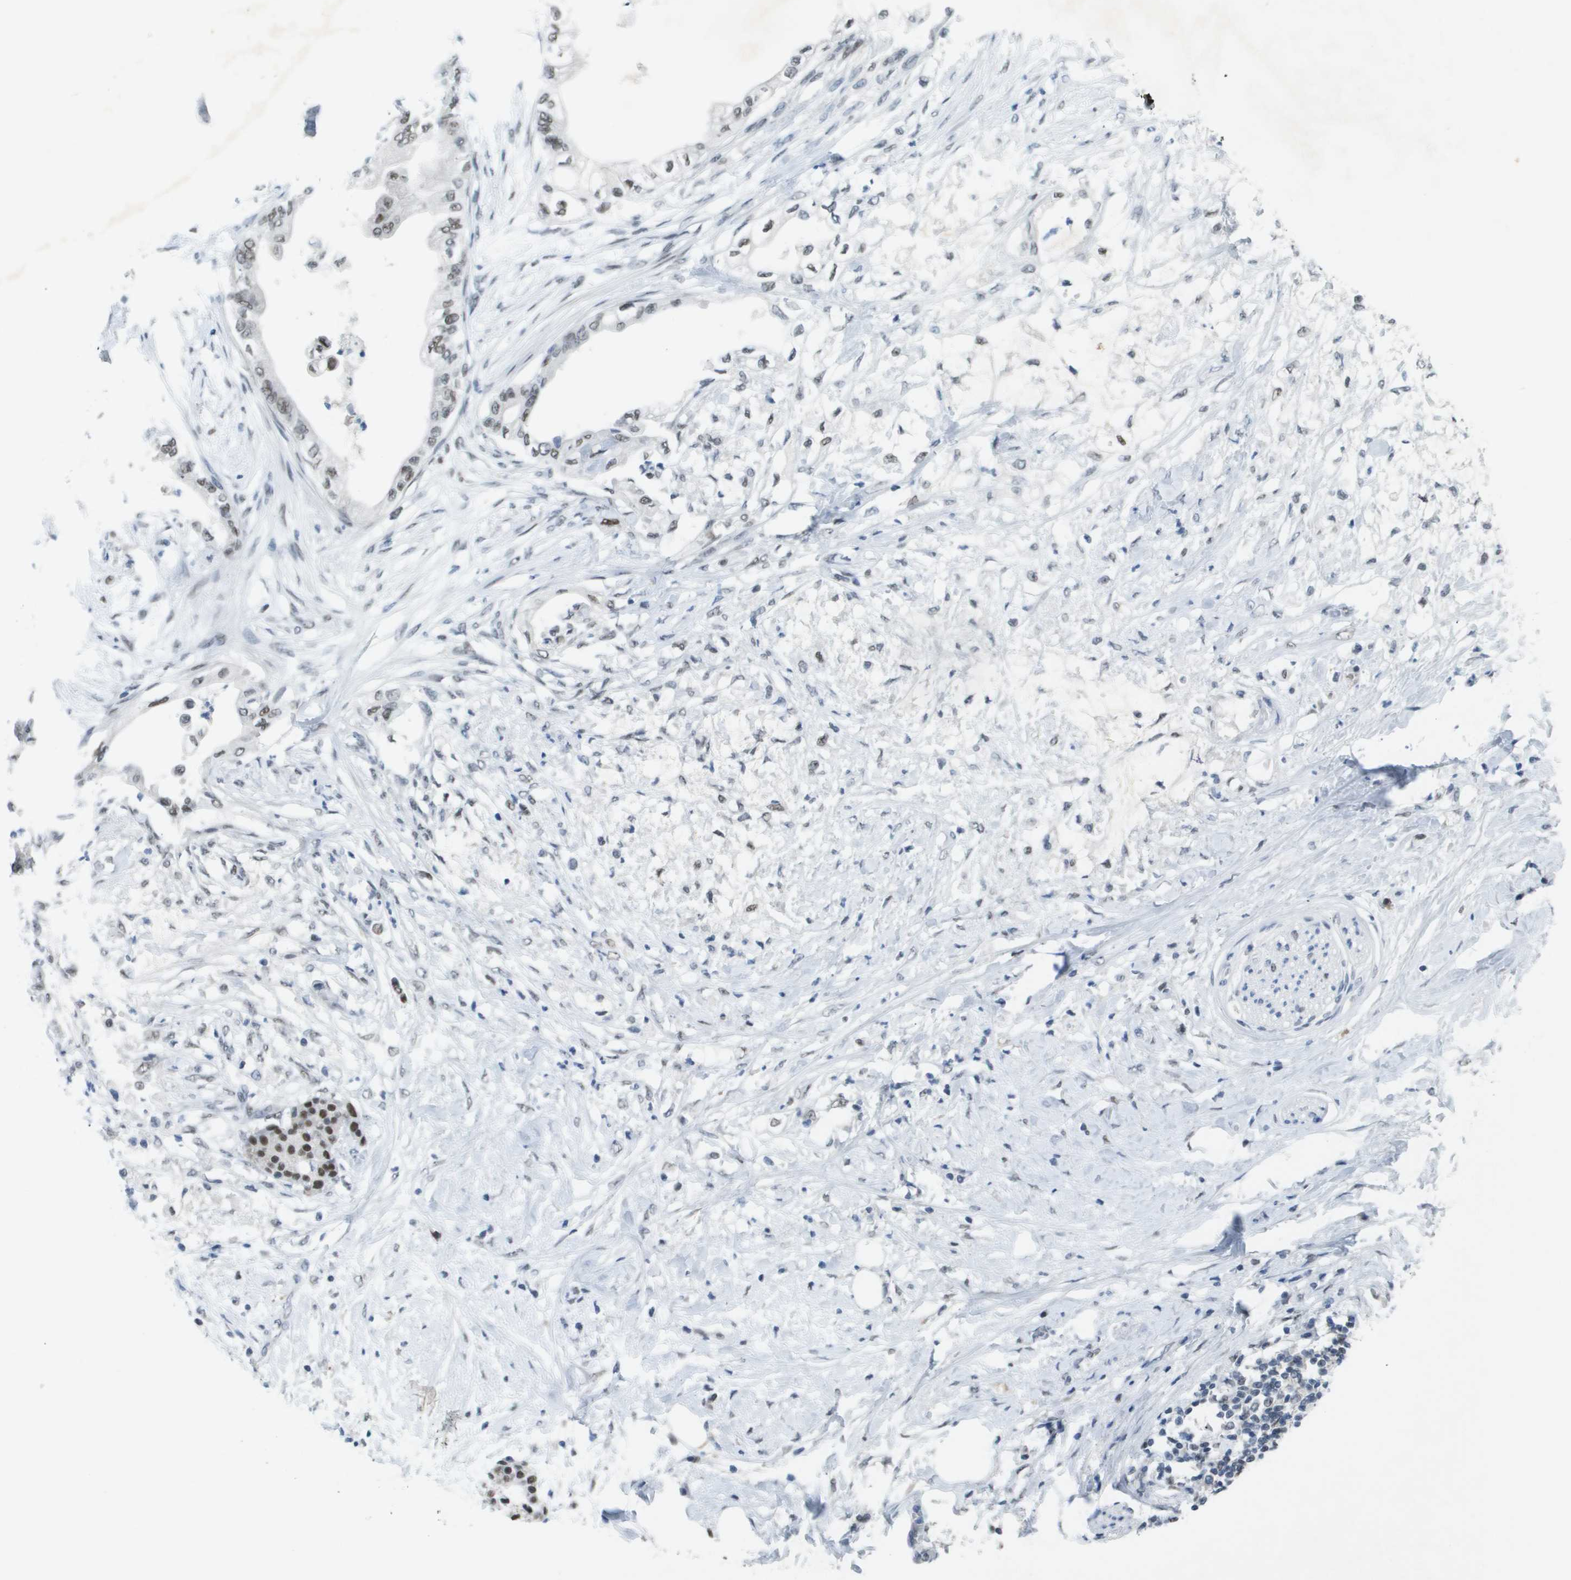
{"staining": {"intensity": "weak", "quantity": "<25%", "location": "nuclear"}, "tissue": "pancreatic cancer", "cell_type": "Tumor cells", "image_type": "cancer", "snomed": [{"axis": "morphology", "description": "Normal tissue, NOS"}, {"axis": "morphology", "description": "Adenocarcinoma, NOS"}, {"axis": "topography", "description": "Pancreas"}, {"axis": "topography", "description": "Duodenum"}], "caption": "Histopathology image shows no protein expression in tumor cells of pancreatic adenocarcinoma tissue.", "gene": "TP53RK", "patient": {"sex": "female", "age": 60}}